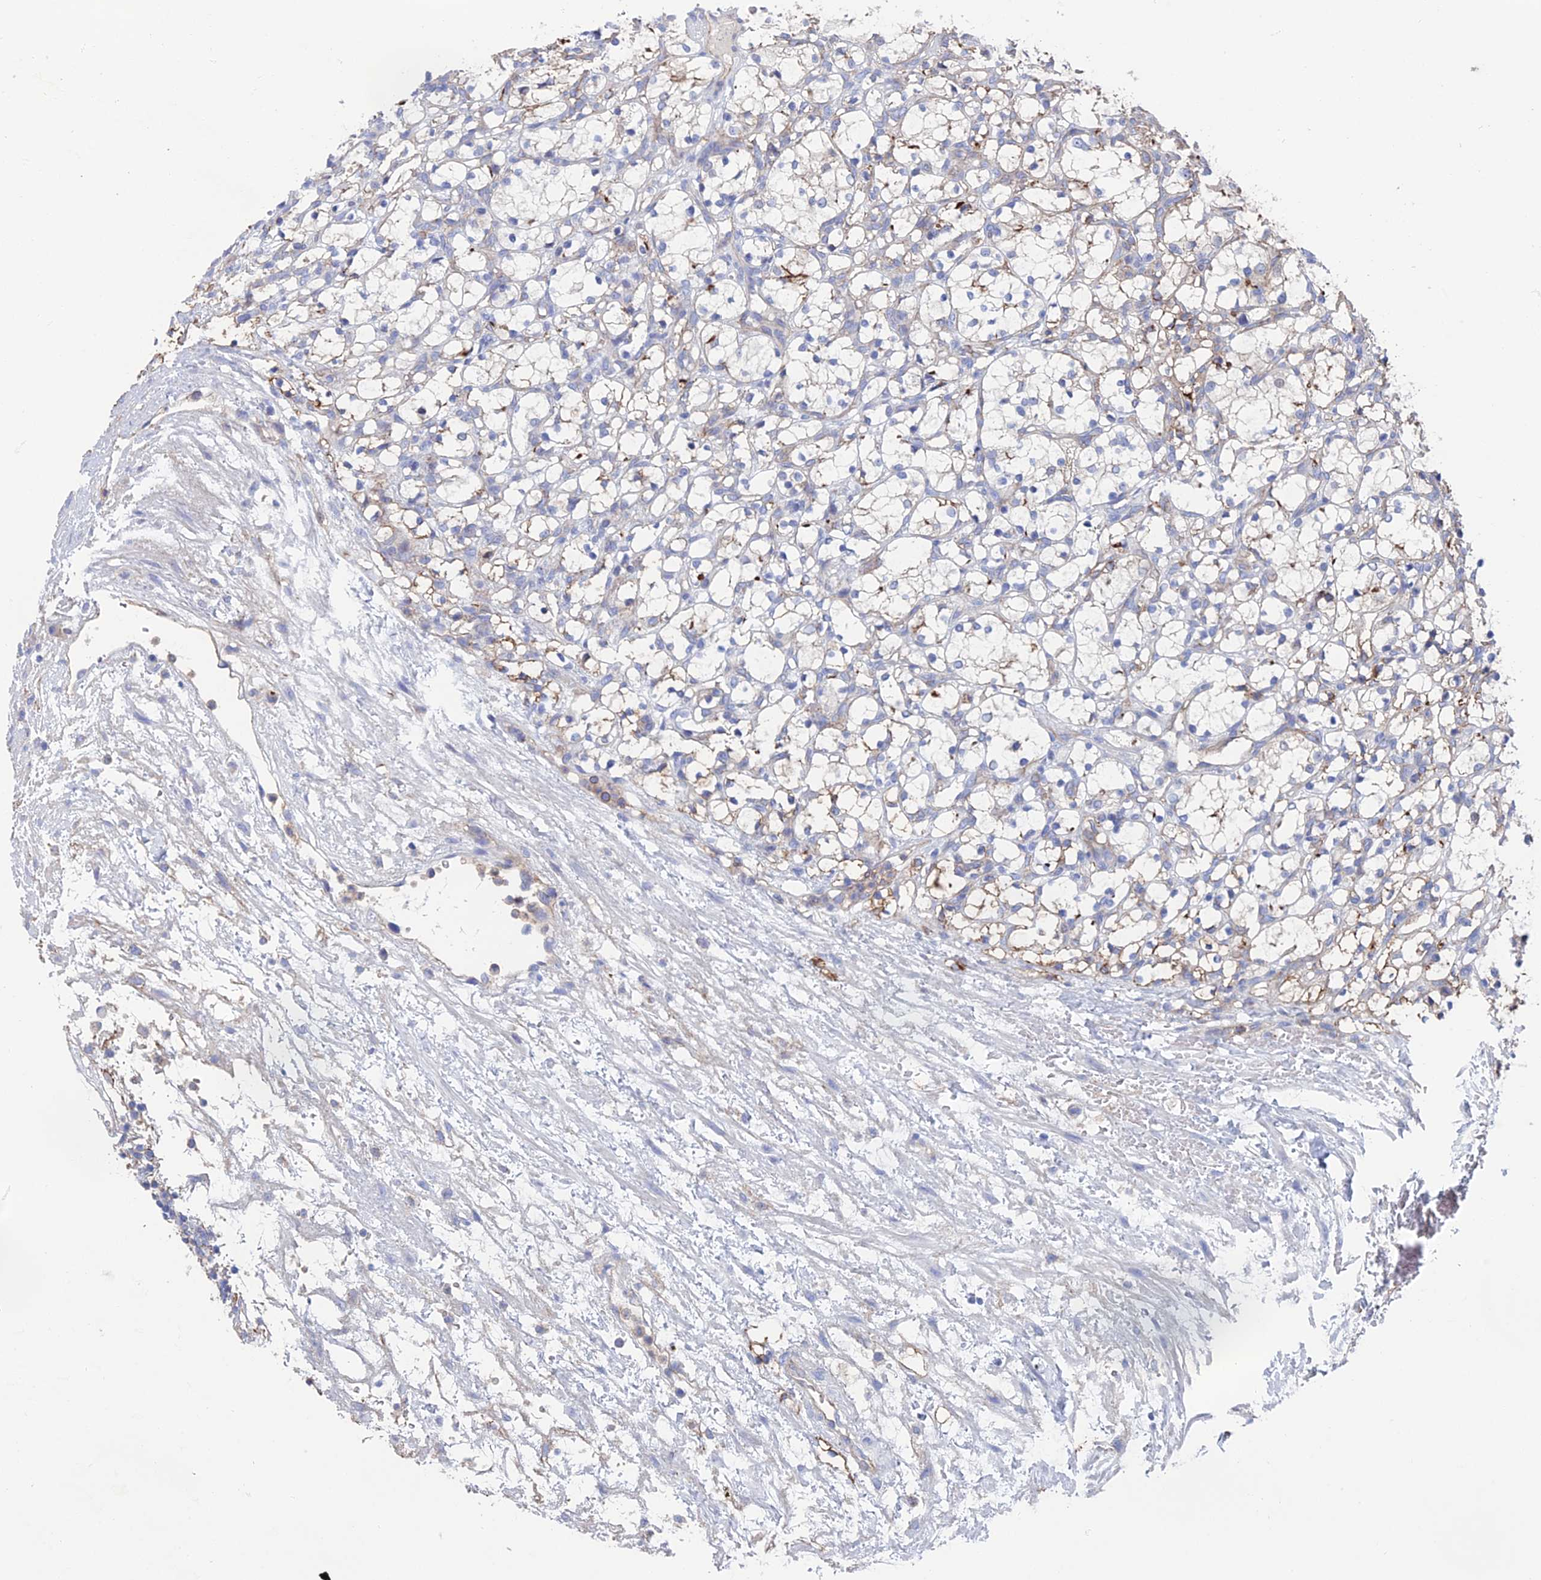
{"staining": {"intensity": "negative", "quantity": "none", "location": "none"}, "tissue": "renal cancer", "cell_type": "Tumor cells", "image_type": "cancer", "snomed": [{"axis": "morphology", "description": "Adenocarcinoma, NOS"}, {"axis": "topography", "description": "Kidney"}], "caption": "Immunohistochemistry (IHC) micrograph of neoplastic tissue: renal cancer stained with DAB shows no significant protein staining in tumor cells.", "gene": "SNX11", "patient": {"sex": "female", "age": 69}}